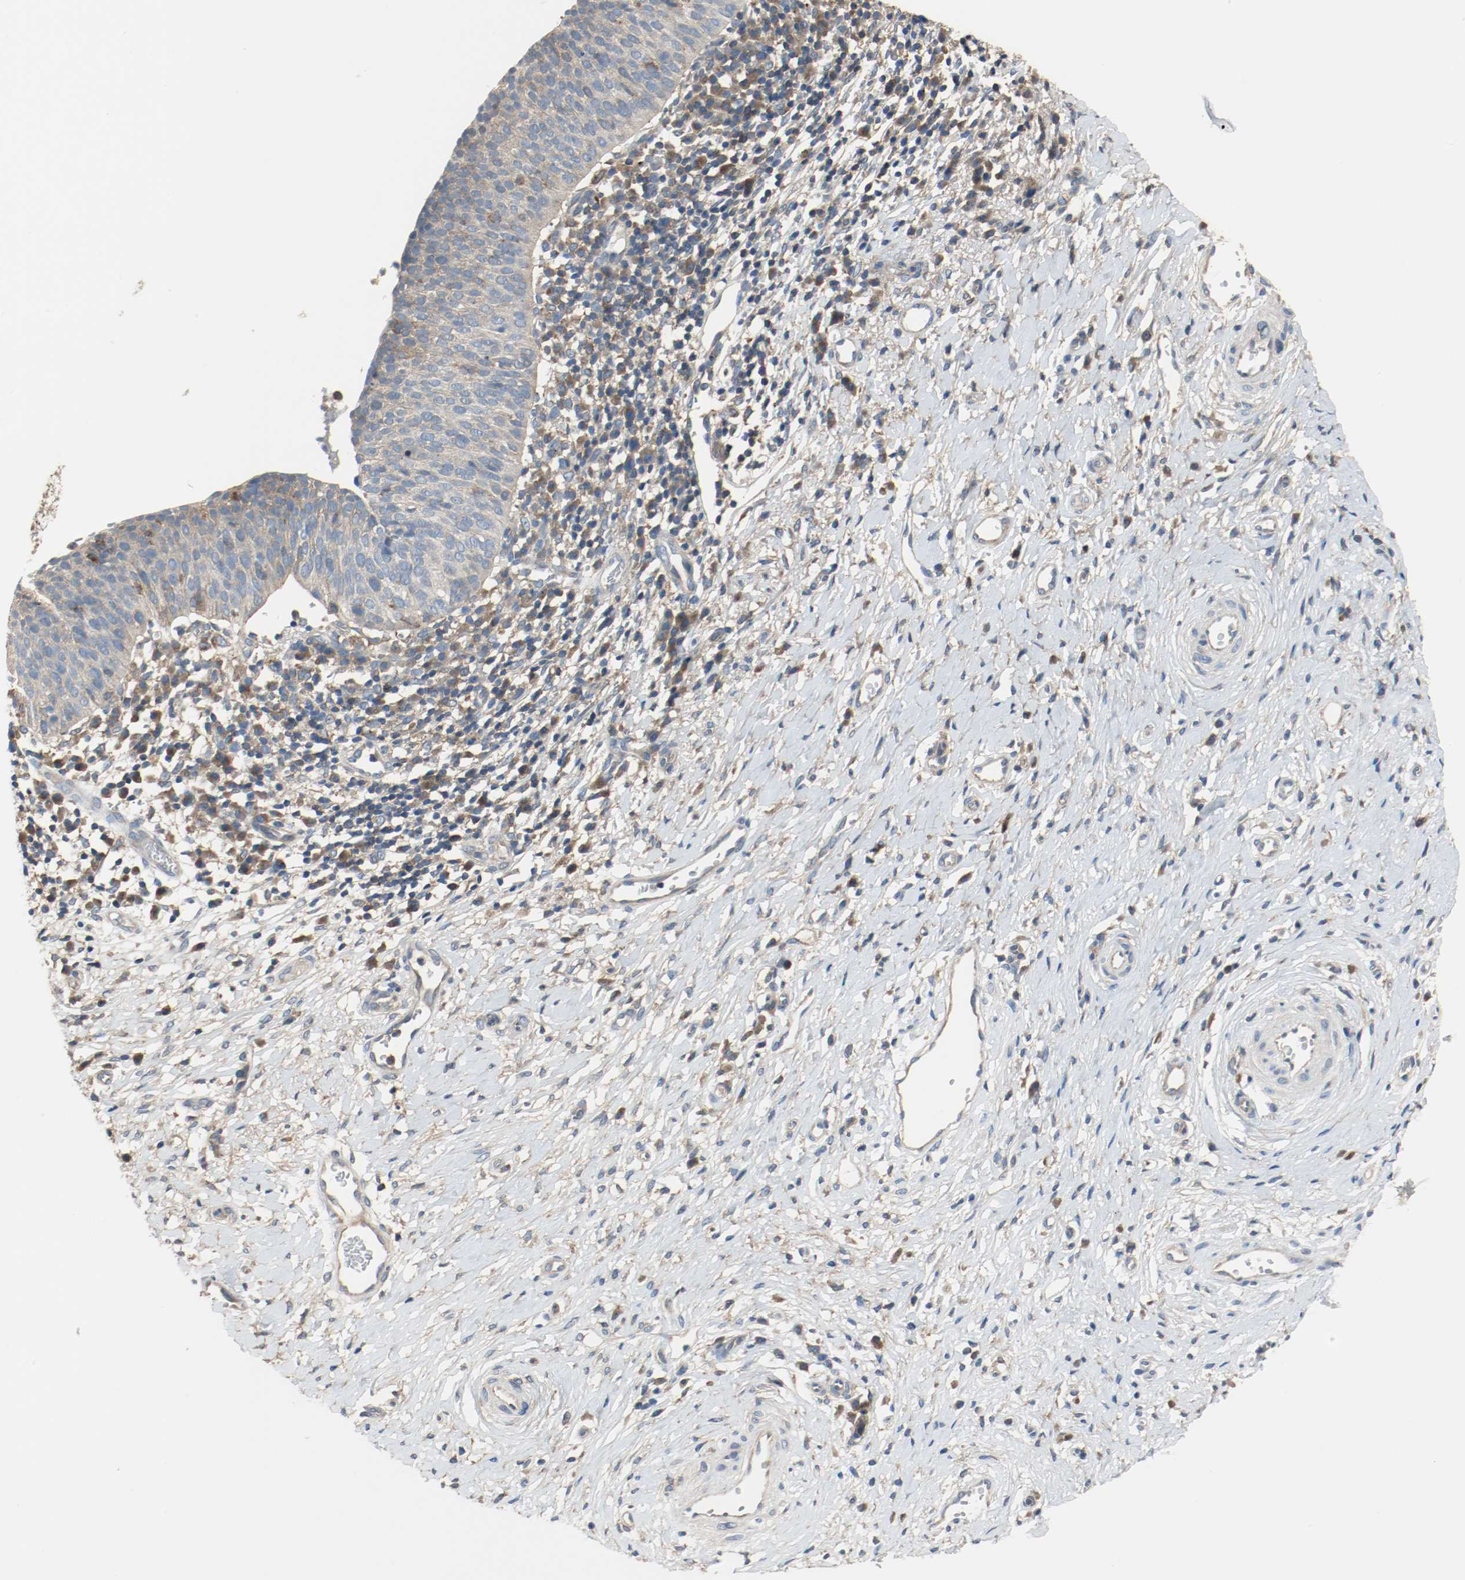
{"staining": {"intensity": "weak", "quantity": ">75%", "location": "cytoplasmic/membranous"}, "tissue": "cervical cancer", "cell_type": "Tumor cells", "image_type": "cancer", "snomed": [{"axis": "morphology", "description": "Normal tissue, NOS"}, {"axis": "morphology", "description": "Squamous cell carcinoma, NOS"}, {"axis": "topography", "description": "Cervix"}], "caption": "Tumor cells show weak cytoplasmic/membranous expression in approximately >75% of cells in squamous cell carcinoma (cervical).", "gene": "HGS", "patient": {"sex": "female", "age": 39}}